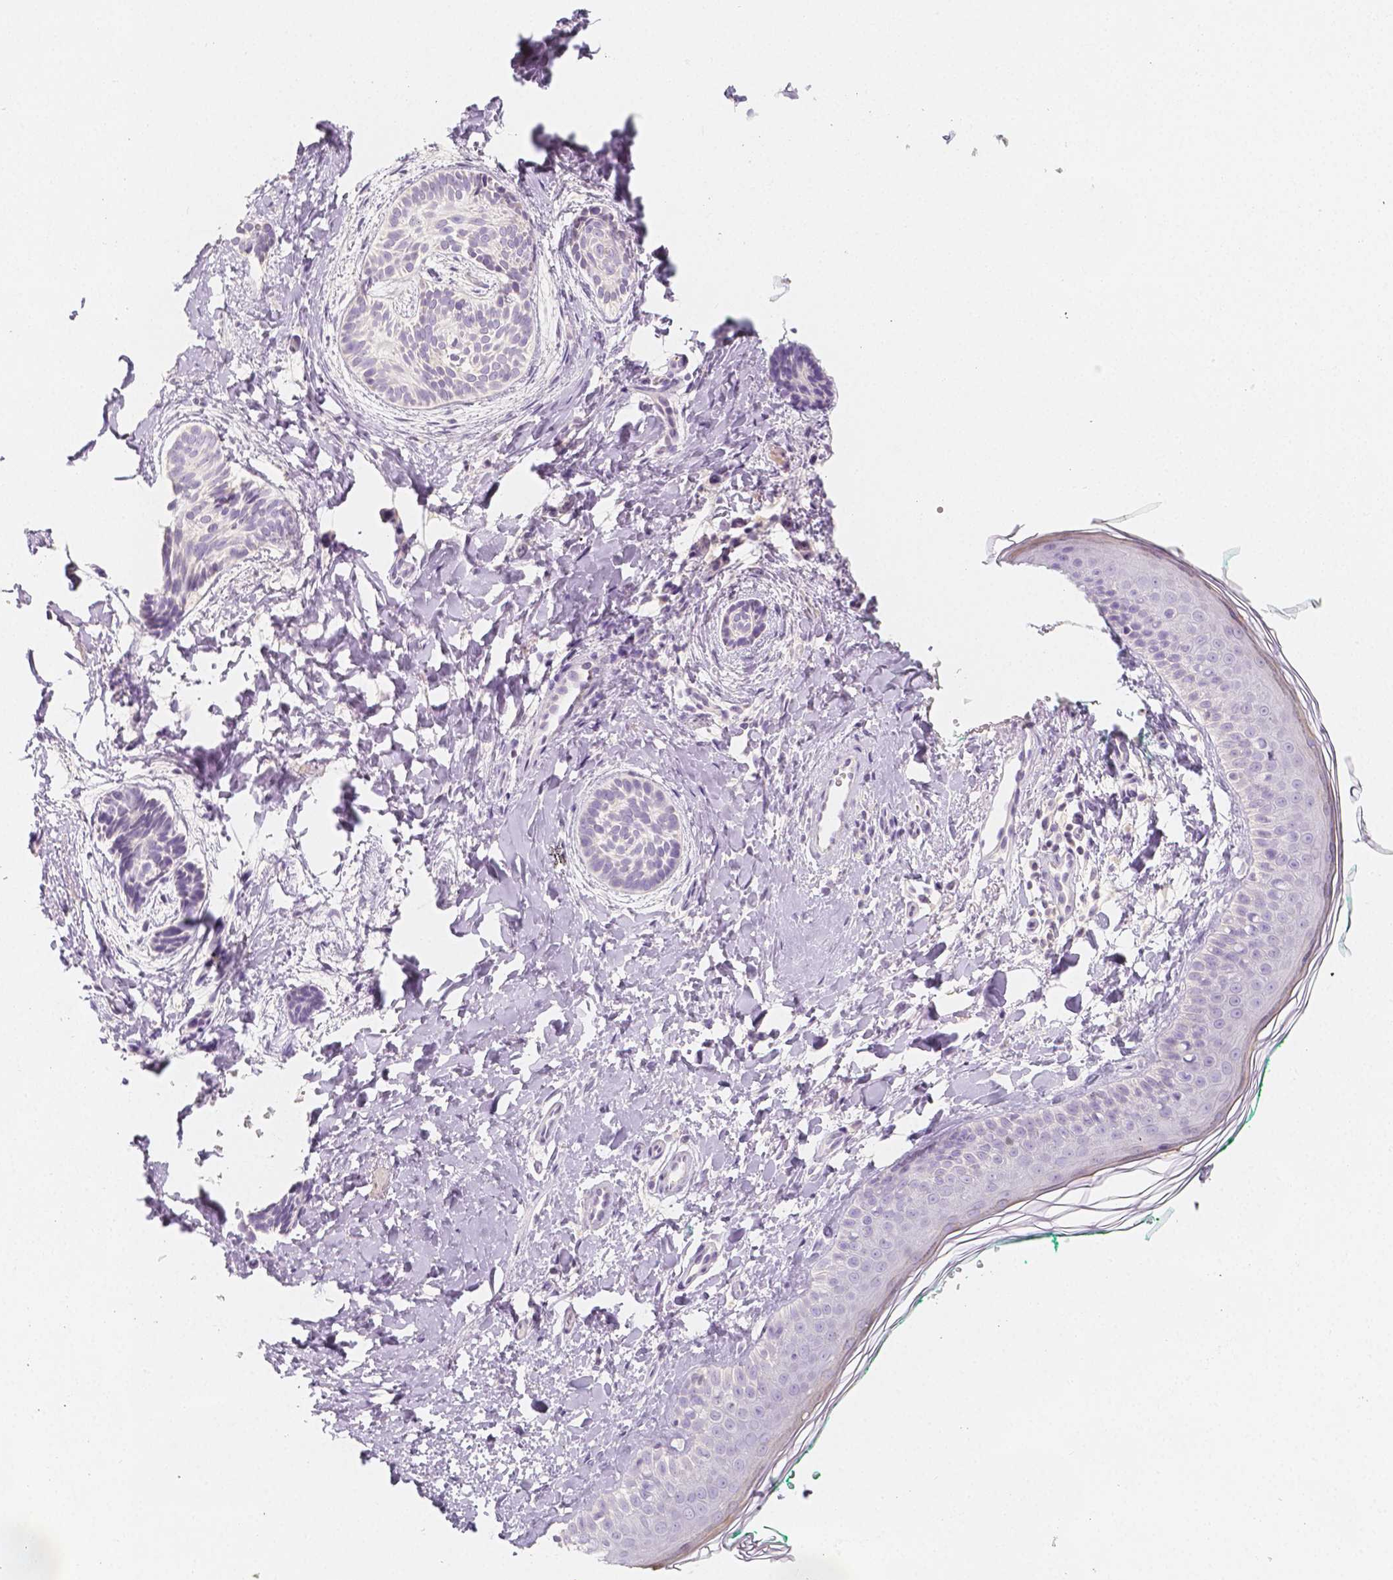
{"staining": {"intensity": "negative", "quantity": "none", "location": "none"}, "tissue": "skin cancer", "cell_type": "Tumor cells", "image_type": "cancer", "snomed": [{"axis": "morphology", "description": "Basal cell carcinoma"}, {"axis": "topography", "description": "Skin"}], "caption": "Image shows no significant protein positivity in tumor cells of skin cancer (basal cell carcinoma). The staining is performed using DAB brown chromogen with nuclei counter-stained in using hematoxylin.", "gene": "BATF", "patient": {"sex": "male", "age": 63}}